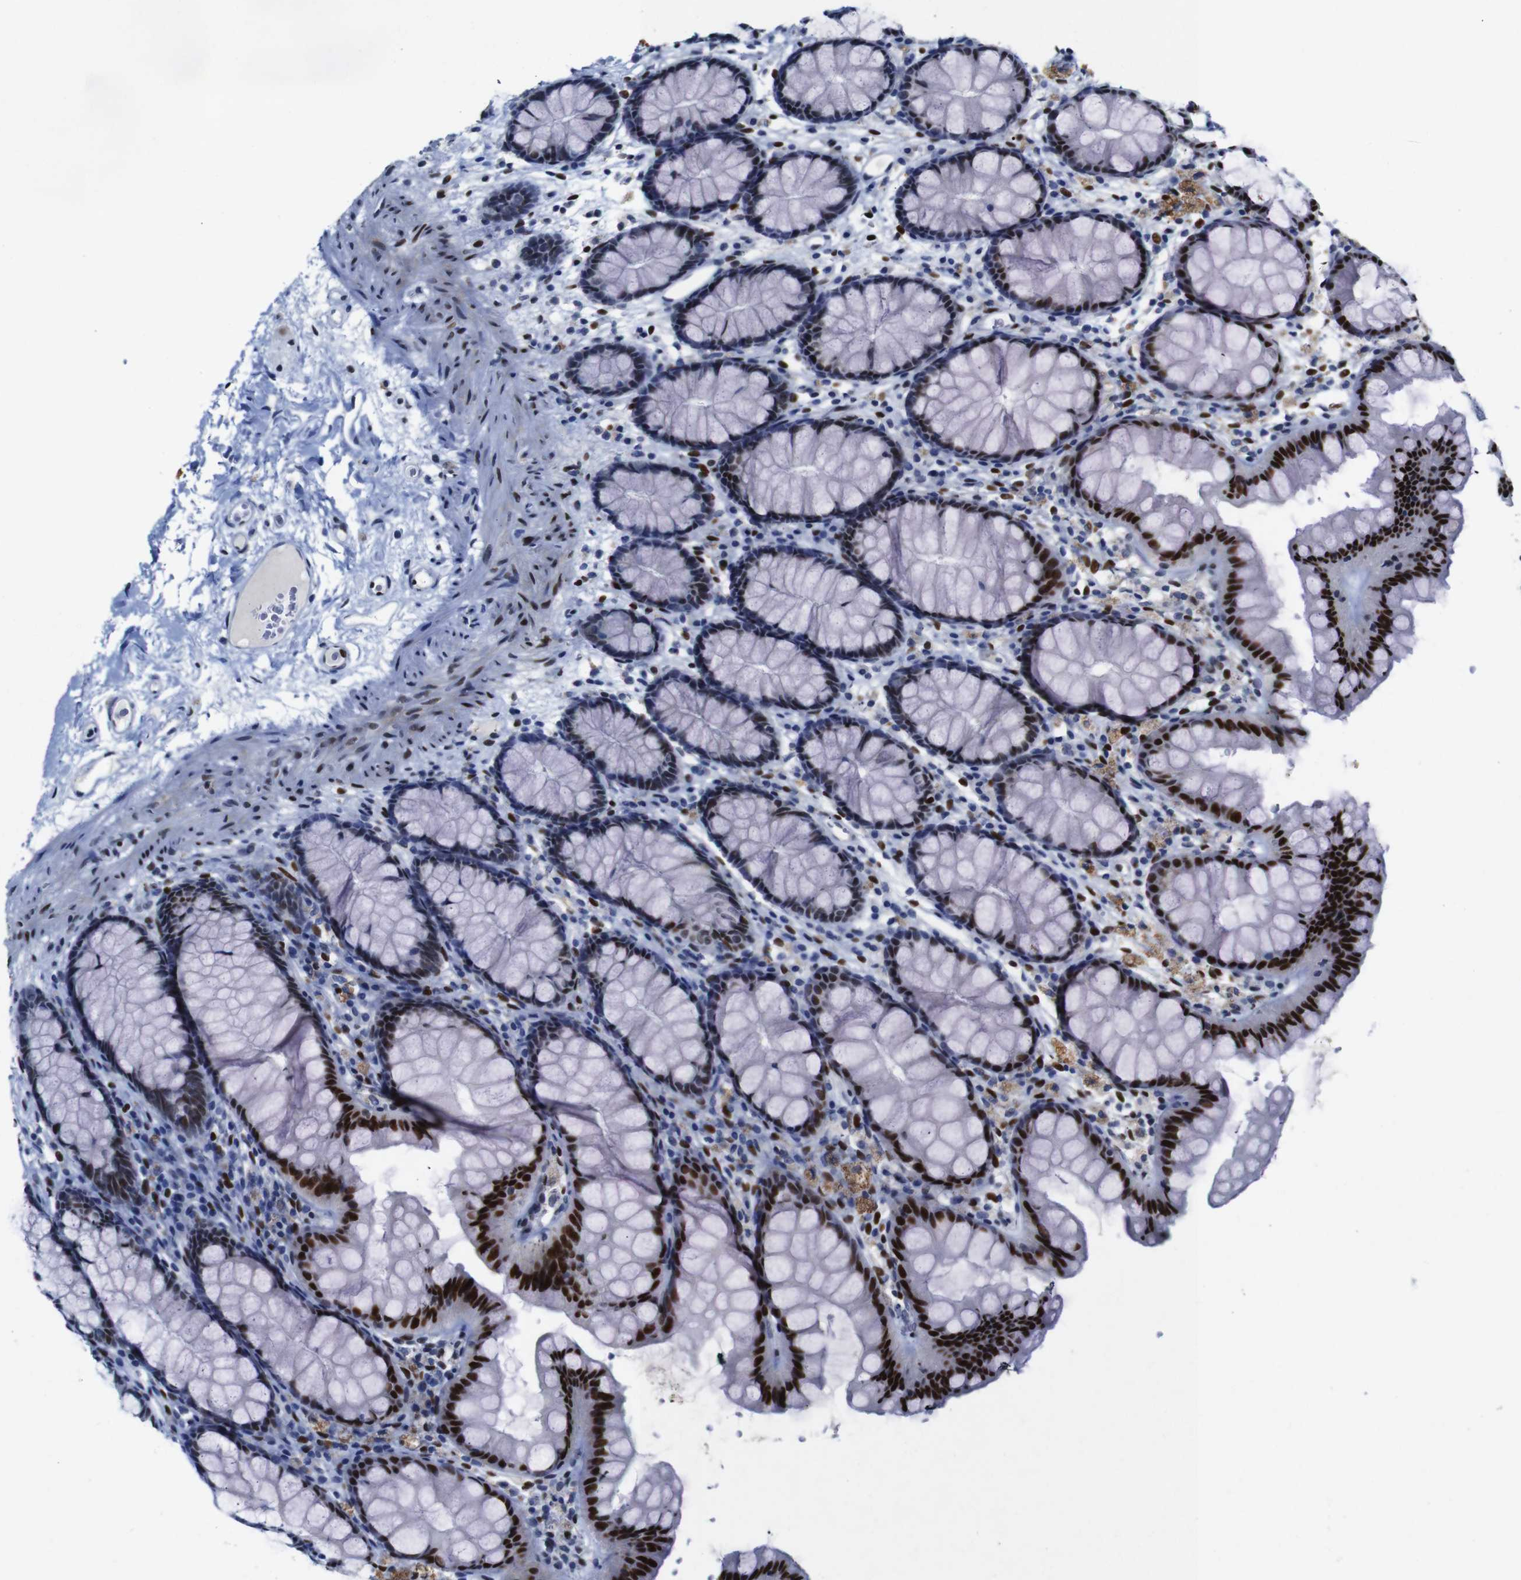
{"staining": {"intensity": "negative", "quantity": "none", "location": "none"}, "tissue": "colon", "cell_type": "Endothelial cells", "image_type": "normal", "snomed": [{"axis": "morphology", "description": "Normal tissue, NOS"}, {"axis": "topography", "description": "Colon"}], "caption": "The IHC histopathology image has no significant expression in endothelial cells of colon. The staining was performed using DAB to visualize the protein expression in brown, while the nuclei were stained in blue with hematoxylin (Magnification: 20x).", "gene": "FOSL2", "patient": {"sex": "female", "age": 55}}